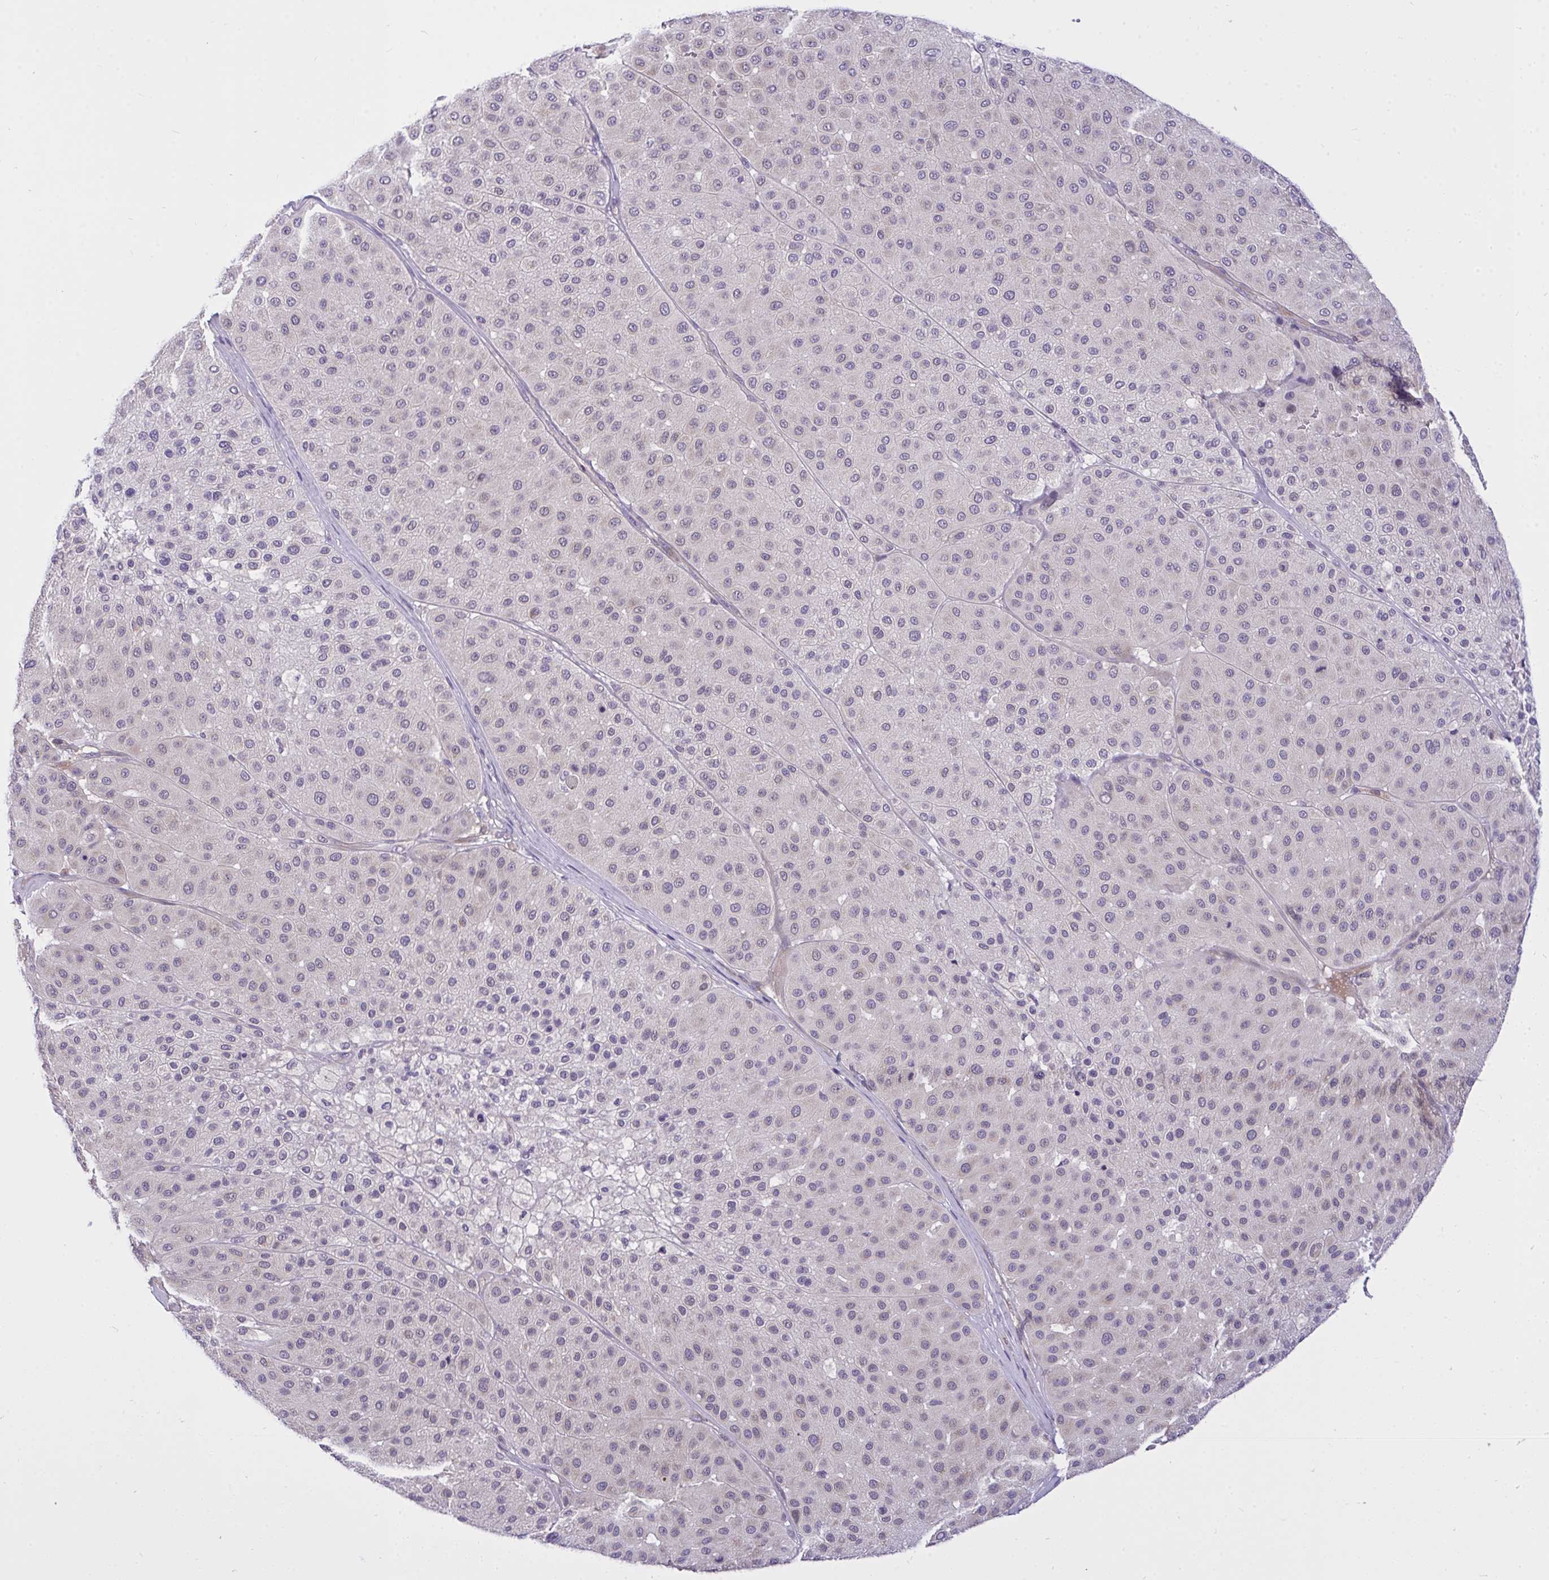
{"staining": {"intensity": "negative", "quantity": "none", "location": "none"}, "tissue": "melanoma", "cell_type": "Tumor cells", "image_type": "cancer", "snomed": [{"axis": "morphology", "description": "Malignant melanoma, Metastatic site"}, {"axis": "topography", "description": "Smooth muscle"}], "caption": "A photomicrograph of human melanoma is negative for staining in tumor cells.", "gene": "C19orf54", "patient": {"sex": "male", "age": 41}}